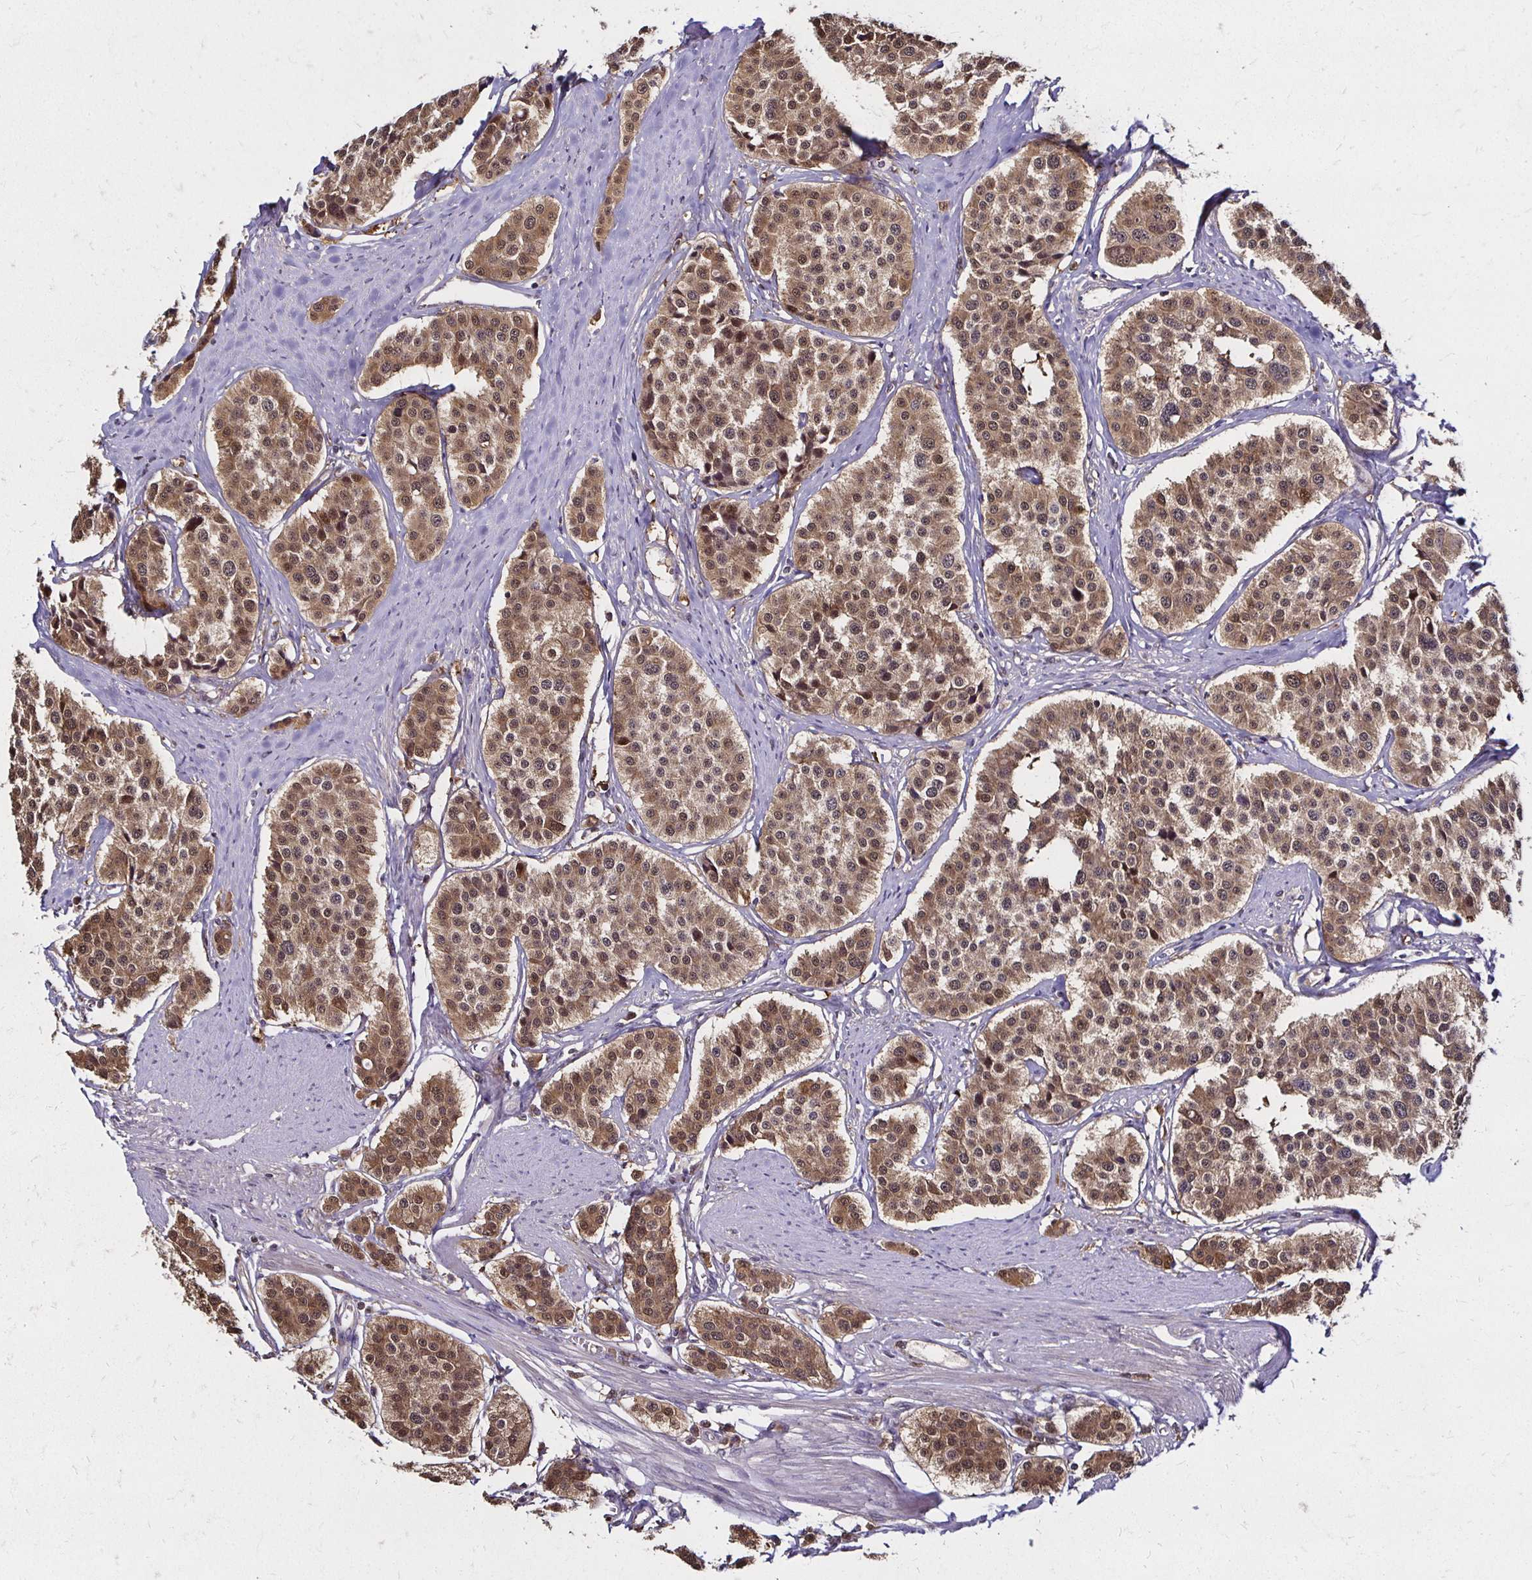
{"staining": {"intensity": "moderate", "quantity": ">75%", "location": "cytoplasmic/membranous,nuclear"}, "tissue": "carcinoid", "cell_type": "Tumor cells", "image_type": "cancer", "snomed": [{"axis": "morphology", "description": "Carcinoid, malignant, NOS"}, {"axis": "topography", "description": "Small intestine"}], "caption": "A micrograph of carcinoid stained for a protein exhibits moderate cytoplasmic/membranous and nuclear brown staining in tumor cells.", "gene": "TXN", "patient": {"sex": "male", "age": 60}}